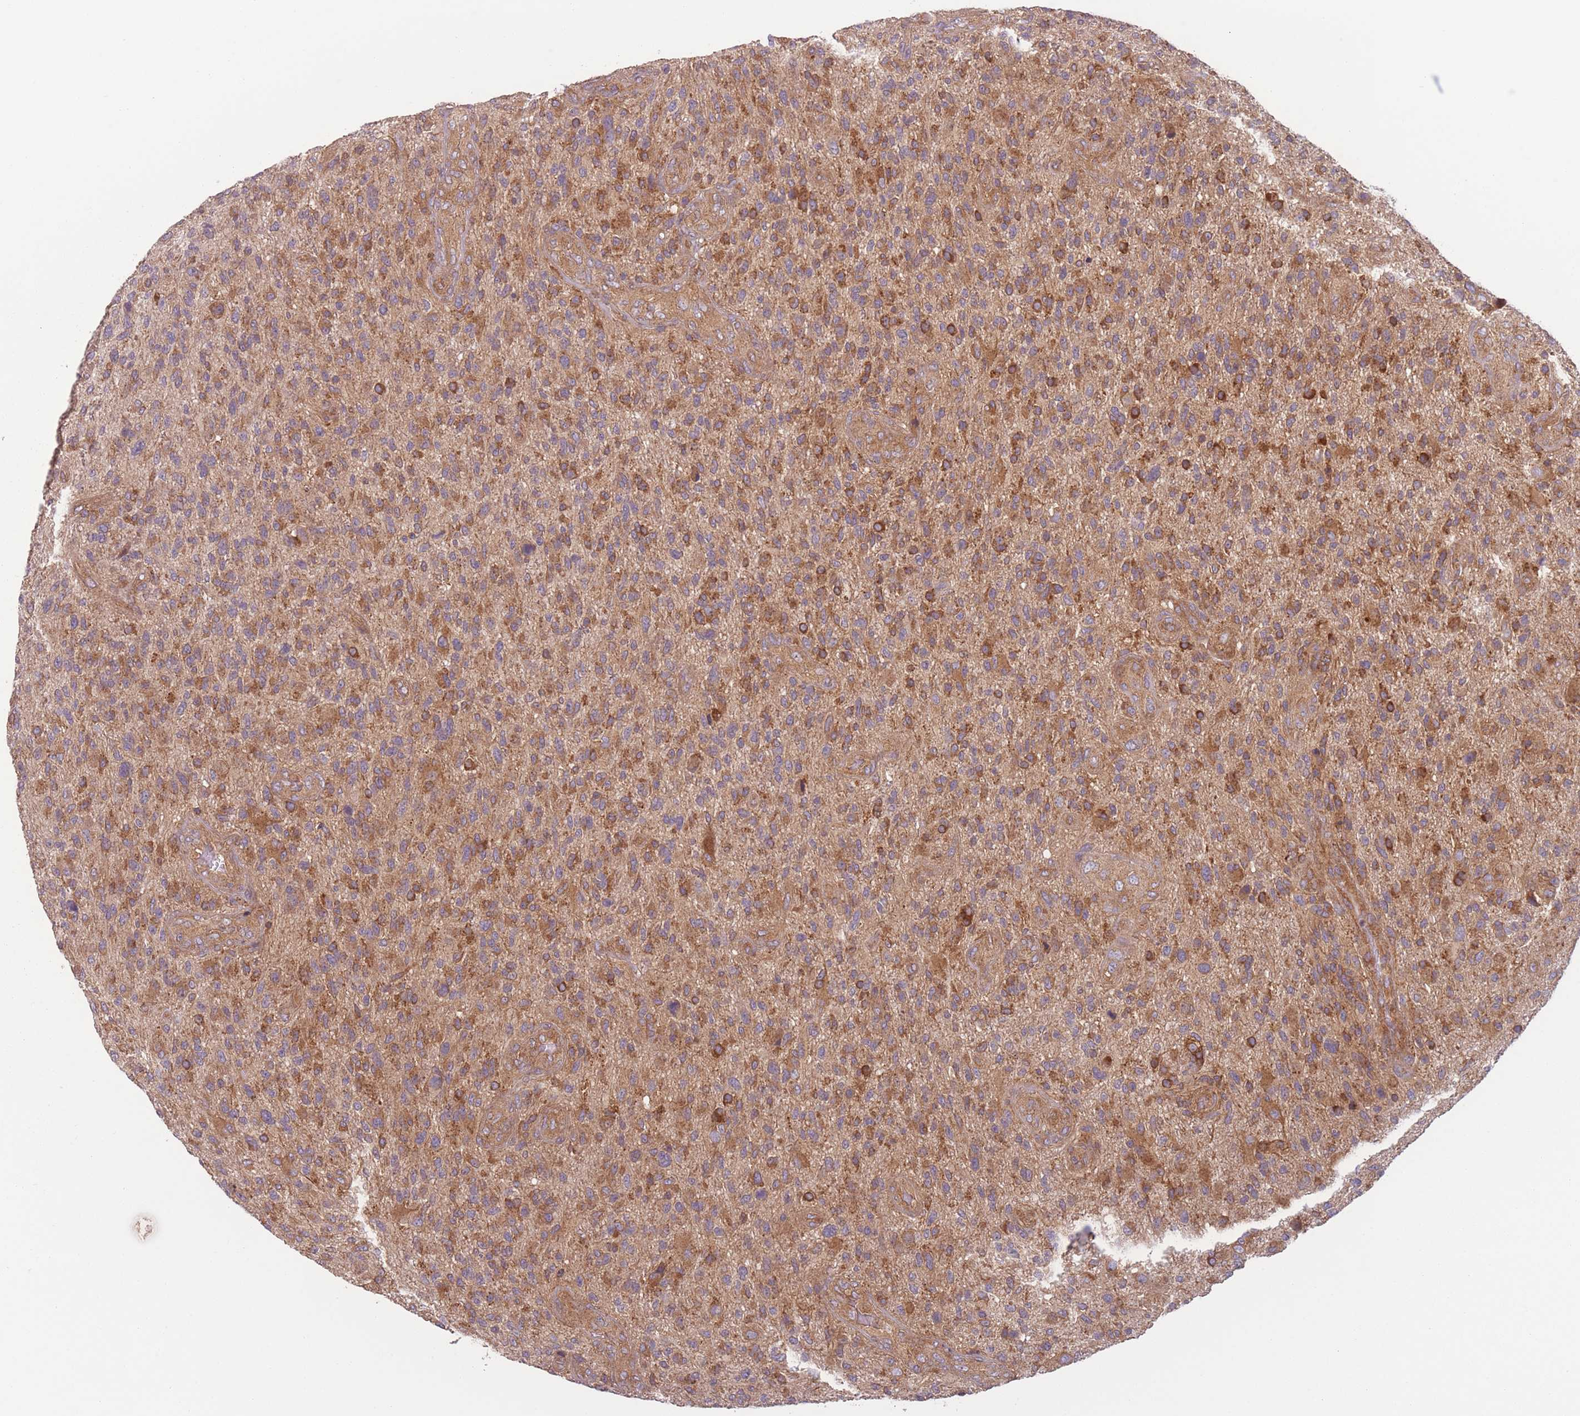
{"staining": {"intensity": "moderate", "quantity": ">75%", "location": "cytoplasmic/membranous"}, "tissue": "glioma", "cell_type": "Tumor cells", "image_type": "cancer", "snomed": [{"axis": "morphology", "description": "Glioma, malignant, High grade"}, {"axis": "topography", "description": "Brain"}], "caption": "IHC (DAB) staining of human glioma shows moderate cytoplasmic/membranous protein staining in approximately >75% of tumor cells.", "gene": "WASHC2A", "patient": {"sex": "male", "age": 47}}